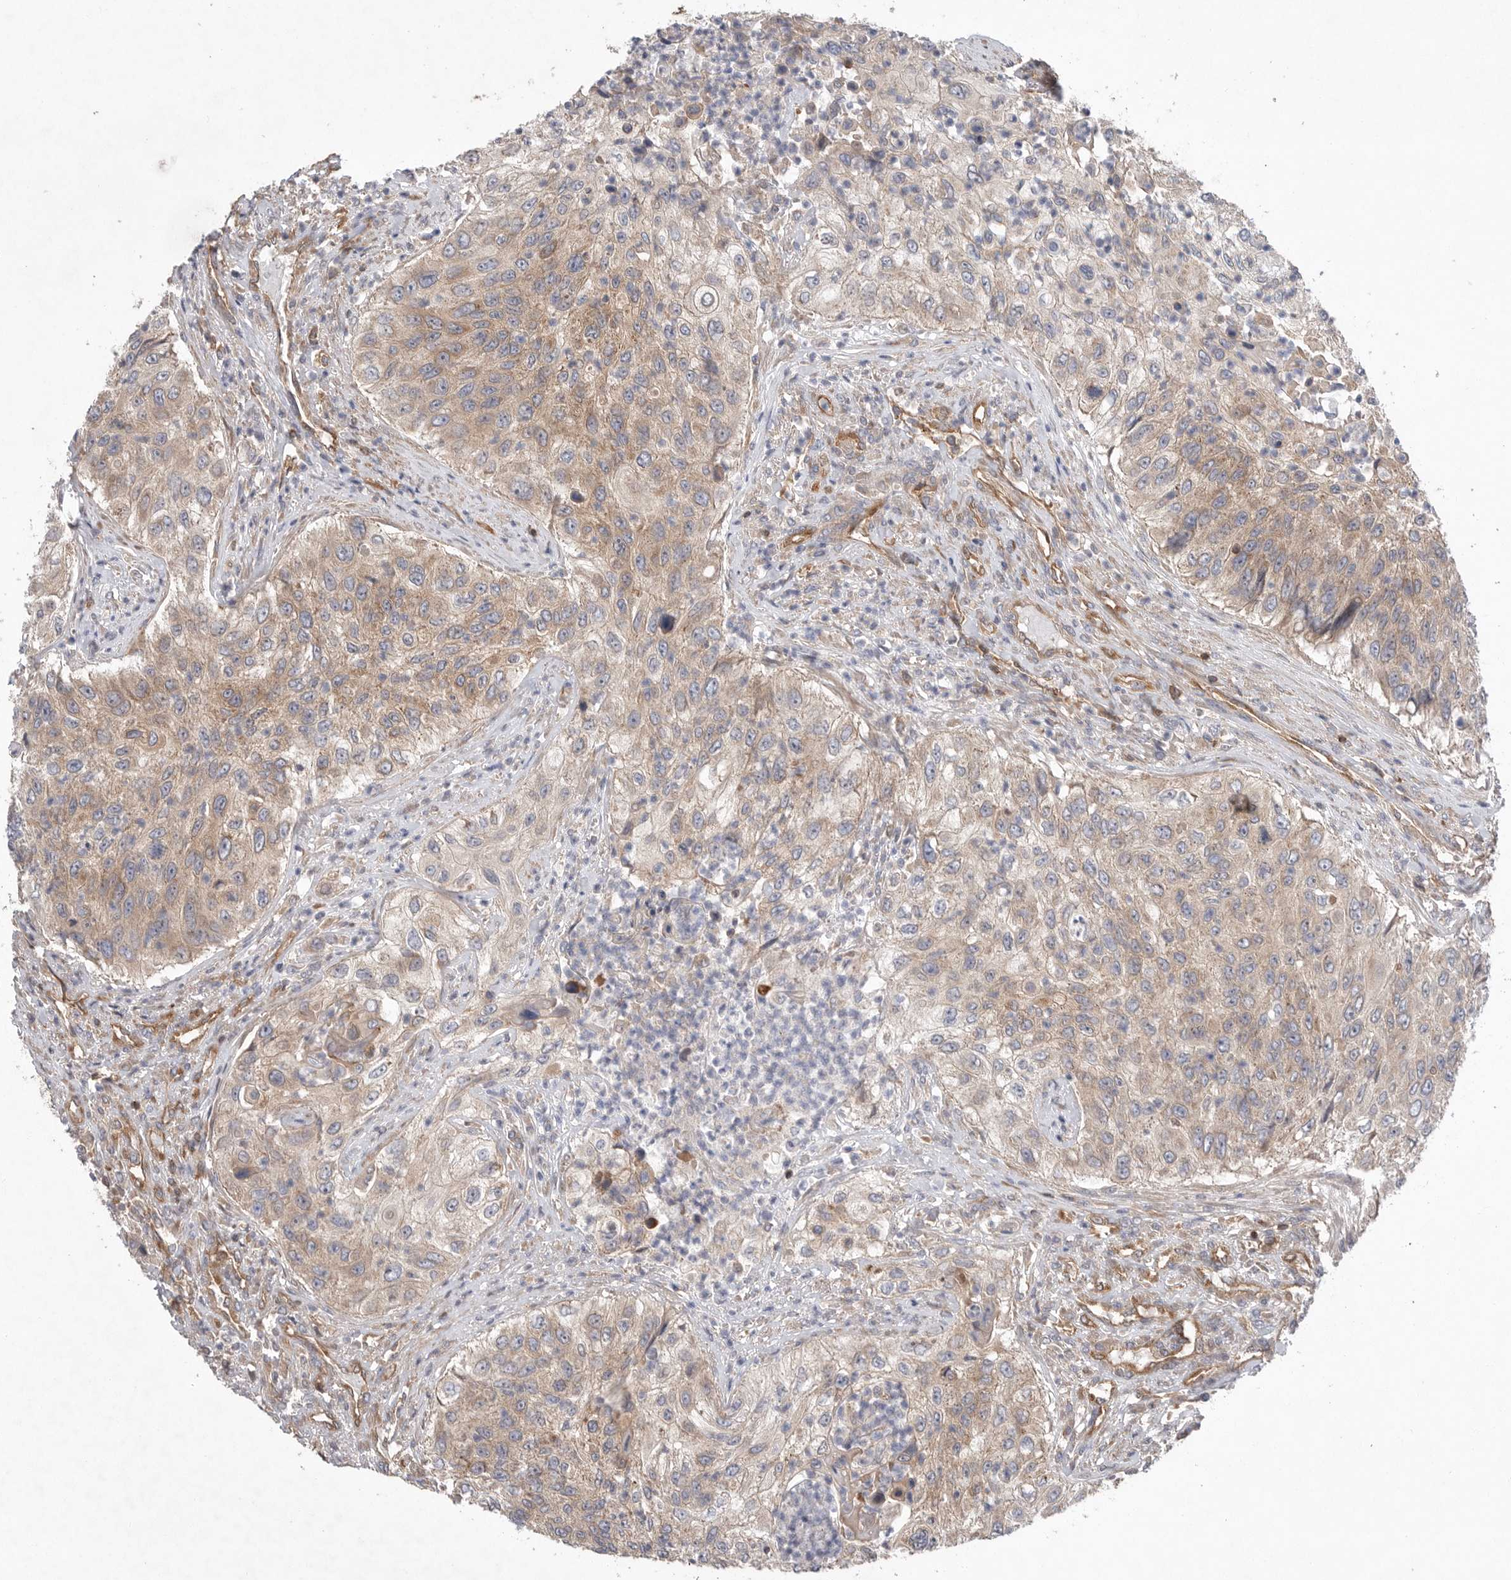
{"staining": {"intensity": "weak", "quantity": ">75%", "location": "cytoplasmic/membranous"}, "tissue": "urothelial cancer", "cell_type": "Tumor cells", "image_type": "cancer", "snomed": [{"axis": "morphology", "description": "Urothelial carcinoma, High grade"}, {"axis": "topography", "description": "Urinary bladder"}], "caption": "Brown immunohistochemical staining in human urothelial cancer displays weak cytoplasmic/membranous expression in approximately >75% of tumor cells.", "gene": "PRKCH", "patient": {"sex": "female", "age": 60}}